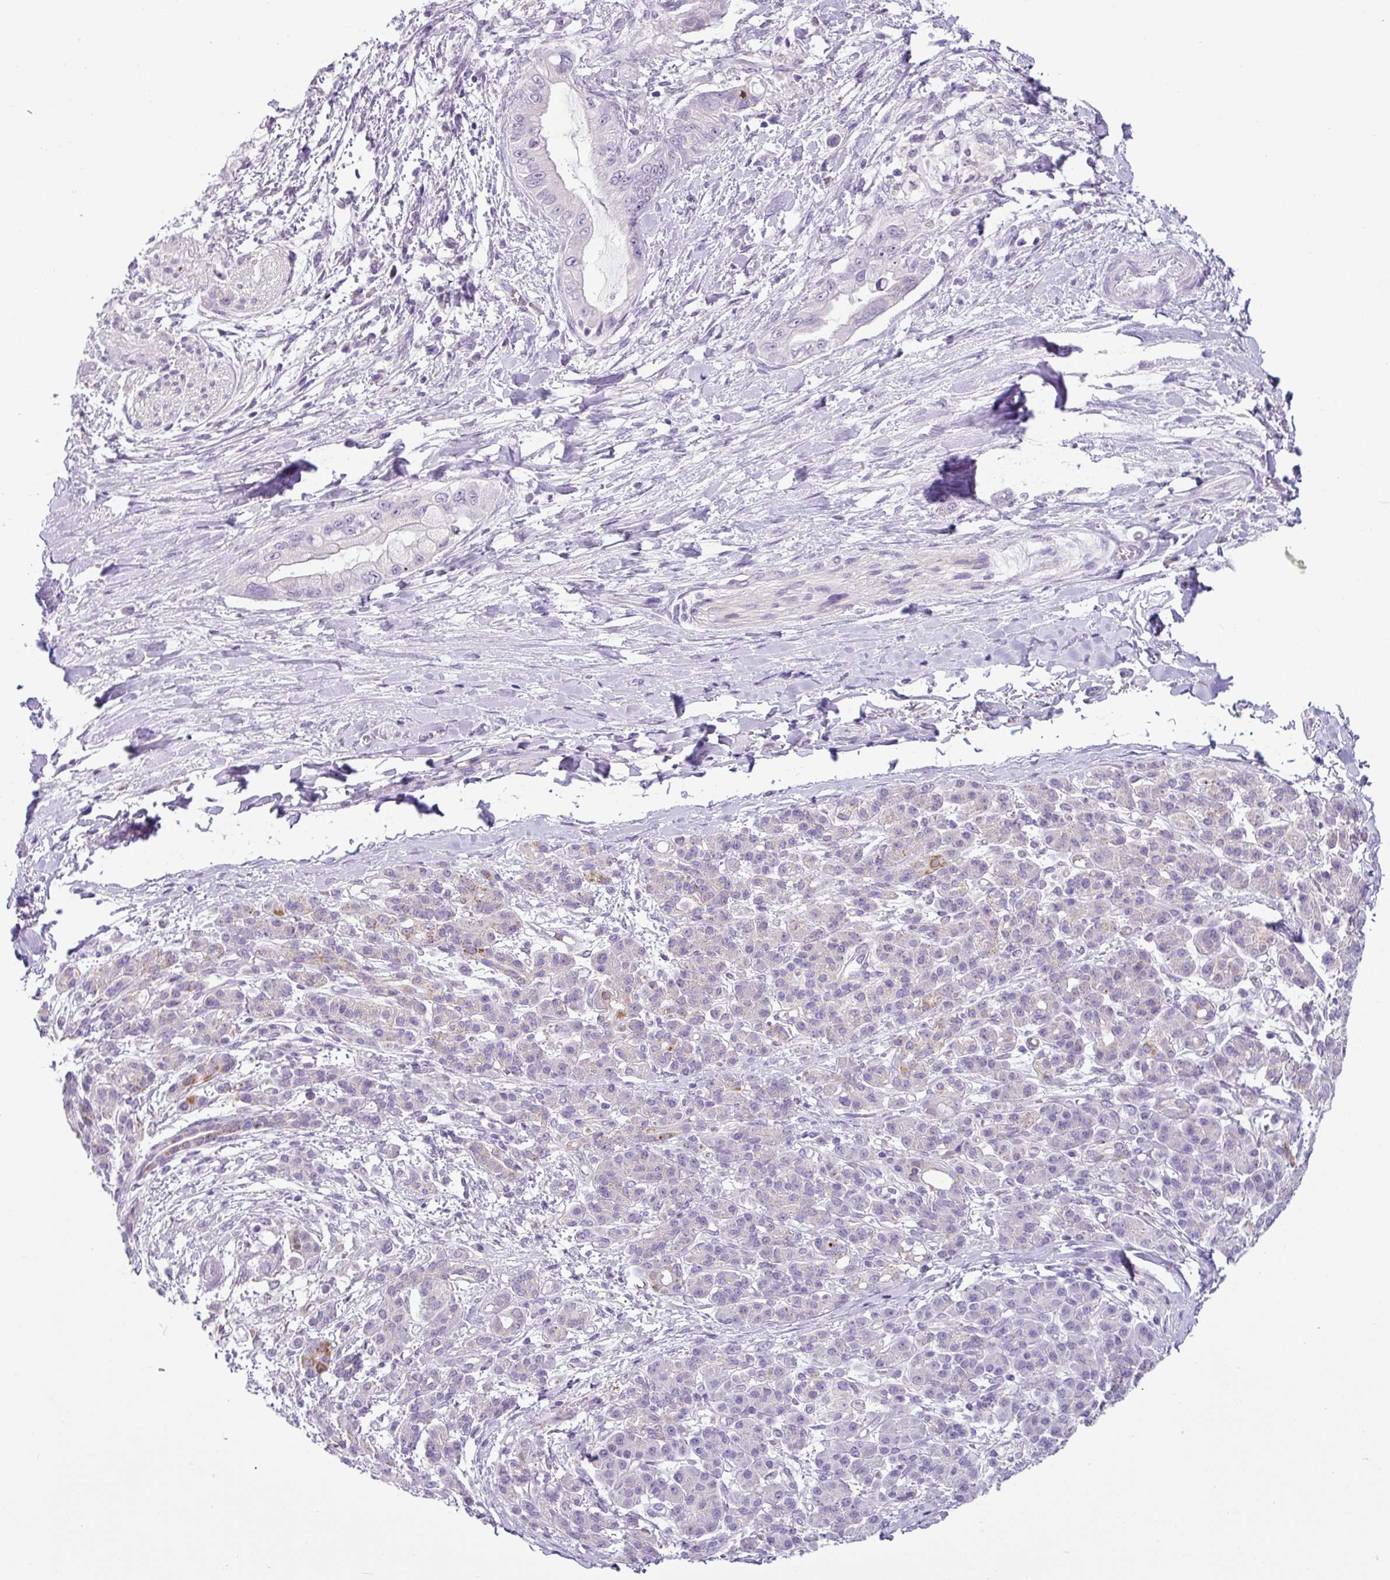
{"staining": {"intensity": "negative", "quantity": "none", "location": "none"}, "tissue": "pancreatic cancer", "cell_type": "Tumor cells", "image_type": "cancer", "snomed": [{"axis": "morphology", "description": "Adenocarcinoma, NOS"}, {"axis": "topography", "description": "Pancreas"}], "caption": "Immunohistochemical staining of human pancreatic adenocarcinoma displays no significant expression in tumor cells. The staining is performed using DAB (3,3'-diaminobenzidine) brown chromogen with nuclei counter-stained in using hematoxylin.", "gene": "HMCN2", "patient": {"sex": "male", "age": 48}}